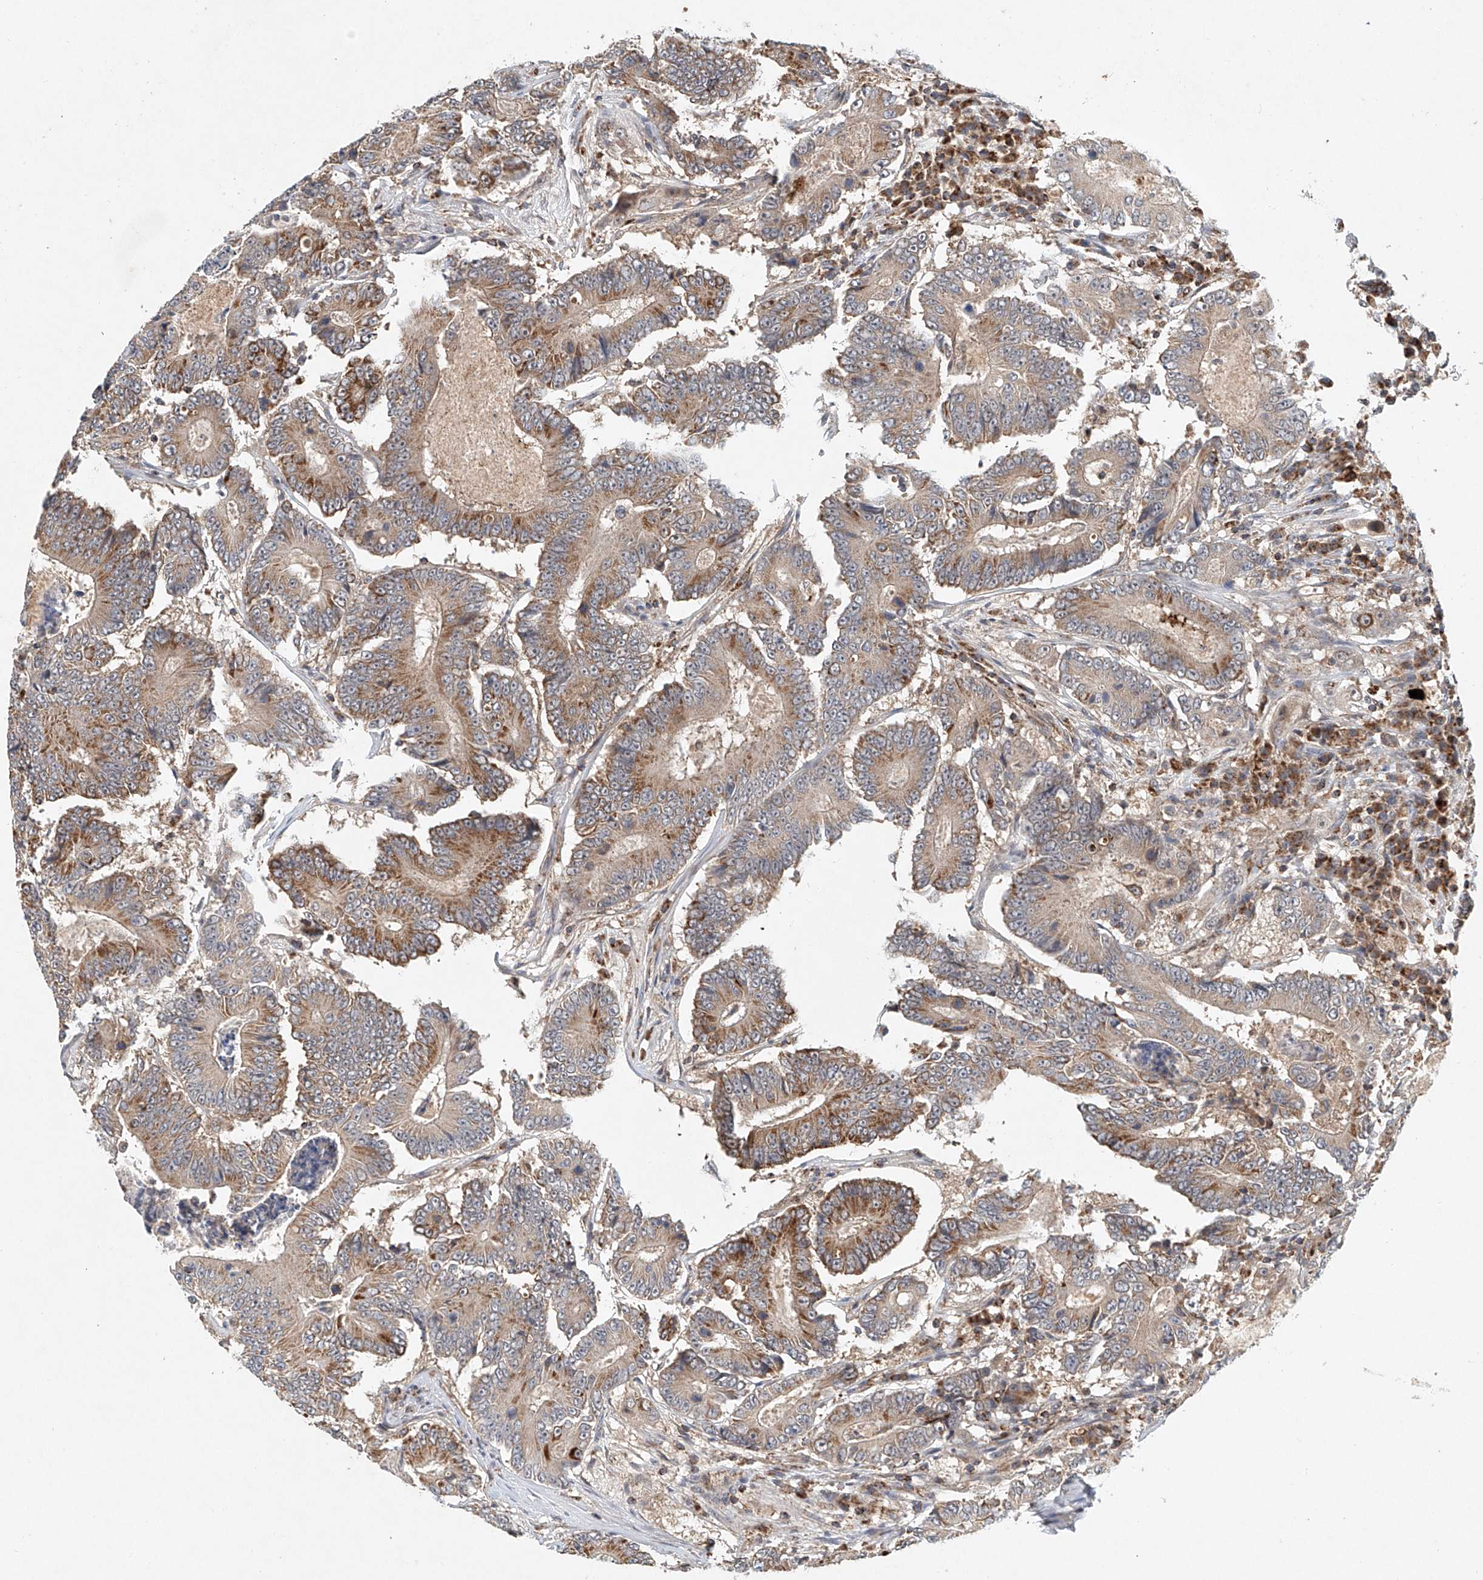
{"staining": {"intensity": "strong", "quantity": "25%-75%", "location": "cytoplasmic/membranous"}, "tissue": "colorectal cancer", "cell_type": "Tumor cells", "image_type": "cancer", "snomed": [{"axis": "morphology", "description": "Adenocarcinoma, NOS"}, {"axis": "topography", "description": "Colon"}], "caption": "Immunohistochemical staining of adenocarcinoma (colorectal) reveals high levels of strong cytoplasmic/membranous positivity in approximately 25%-75% of tumor cells.", "gene": "DCAF11", "patient": {"sex": "male", "age": 83}}